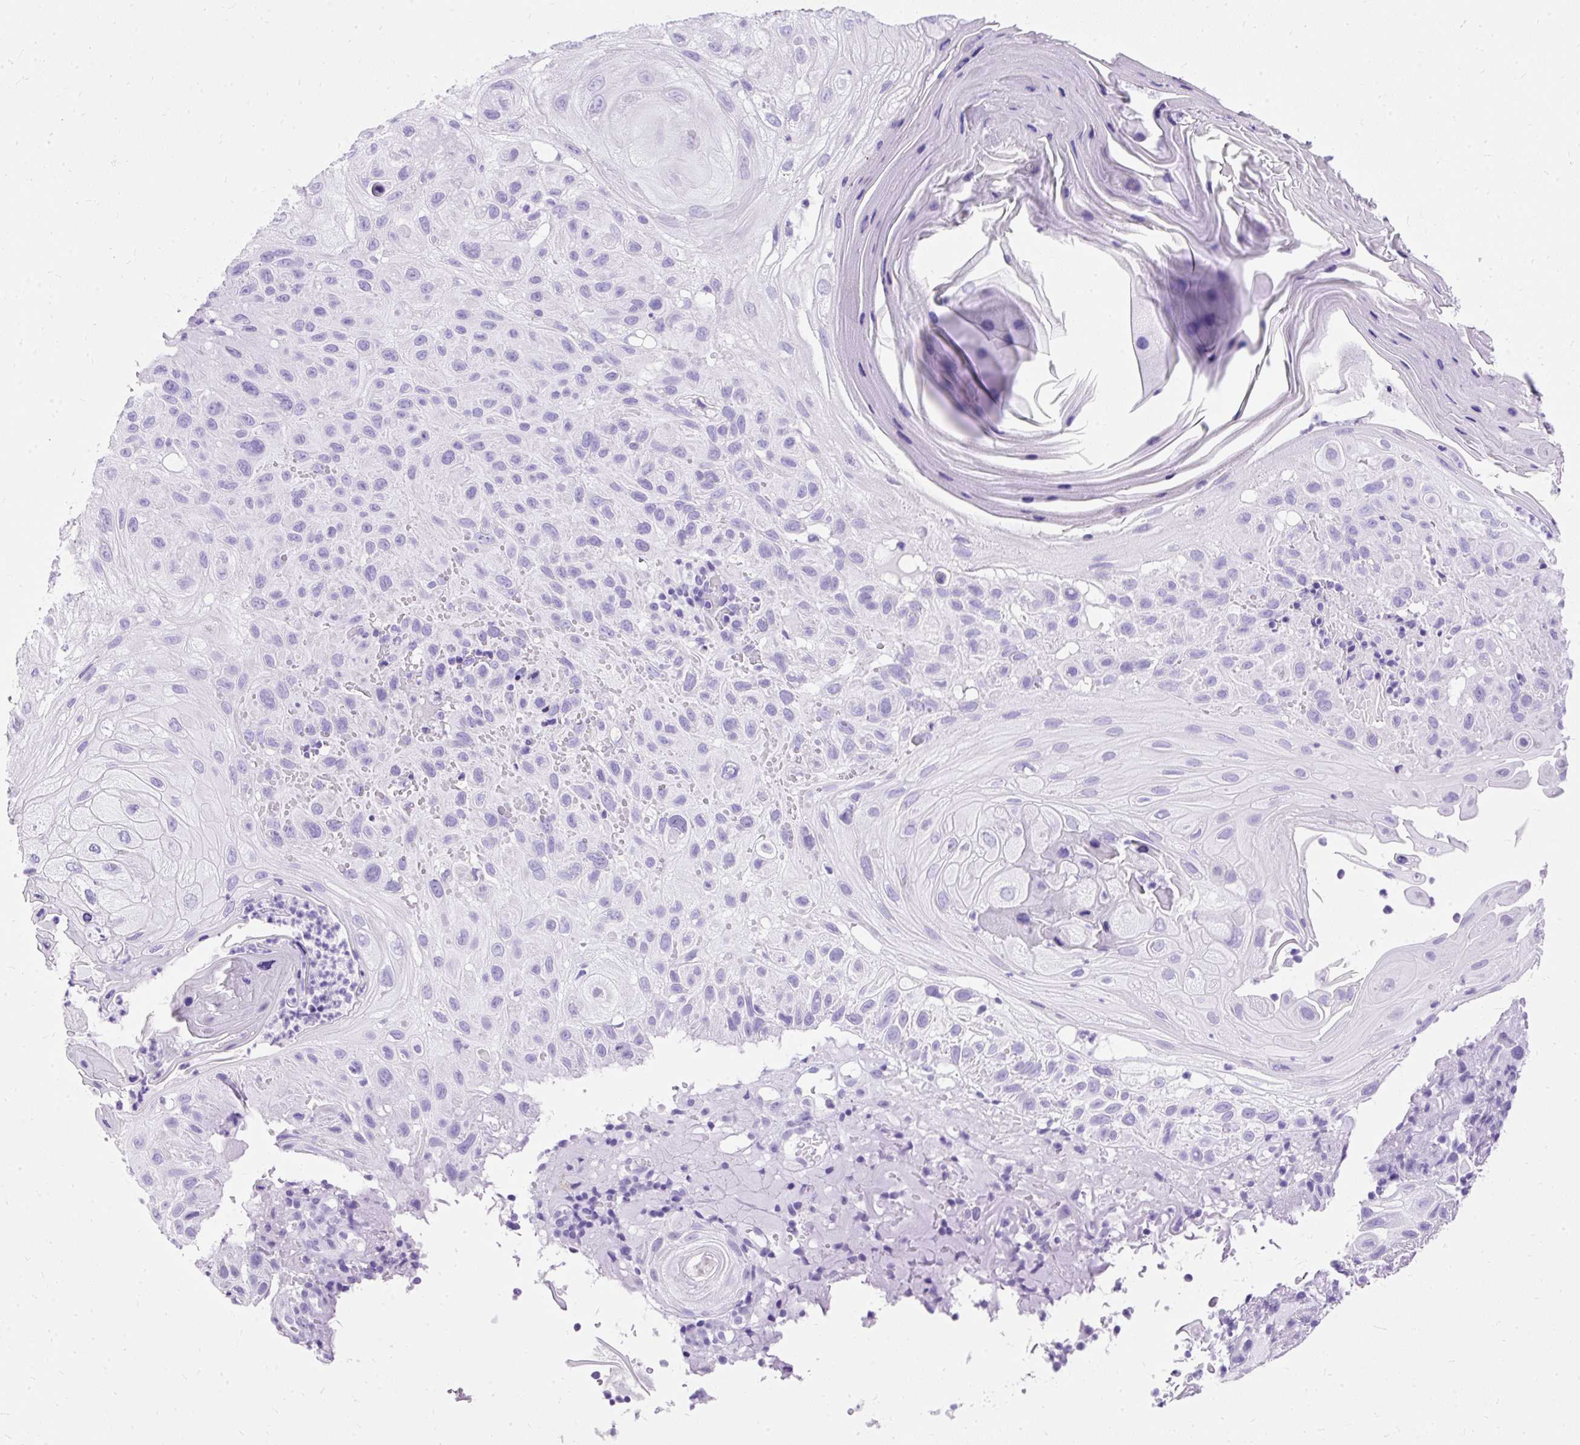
{"staining": {"intensity": "negative", "quantity": "none", "location": "none"}, "tissue": "skin cancer", "cell_type": "Tumor cells", "image_type": "cancer", "snomed": [{"axis": "morphology", "description": "Normal tissue, NOS"}, {"axis": "morphology", "description": "Squamous cell carcinoma, NOS"}, {"axis": "topography", "description": "Skin"}], "caption": "Skin squamous cell carcinoma stained for a protein using IHC exhibits no staining tumor cells.", "gene": "PVALB", "patient": {"sex": "female", "age": 96}}